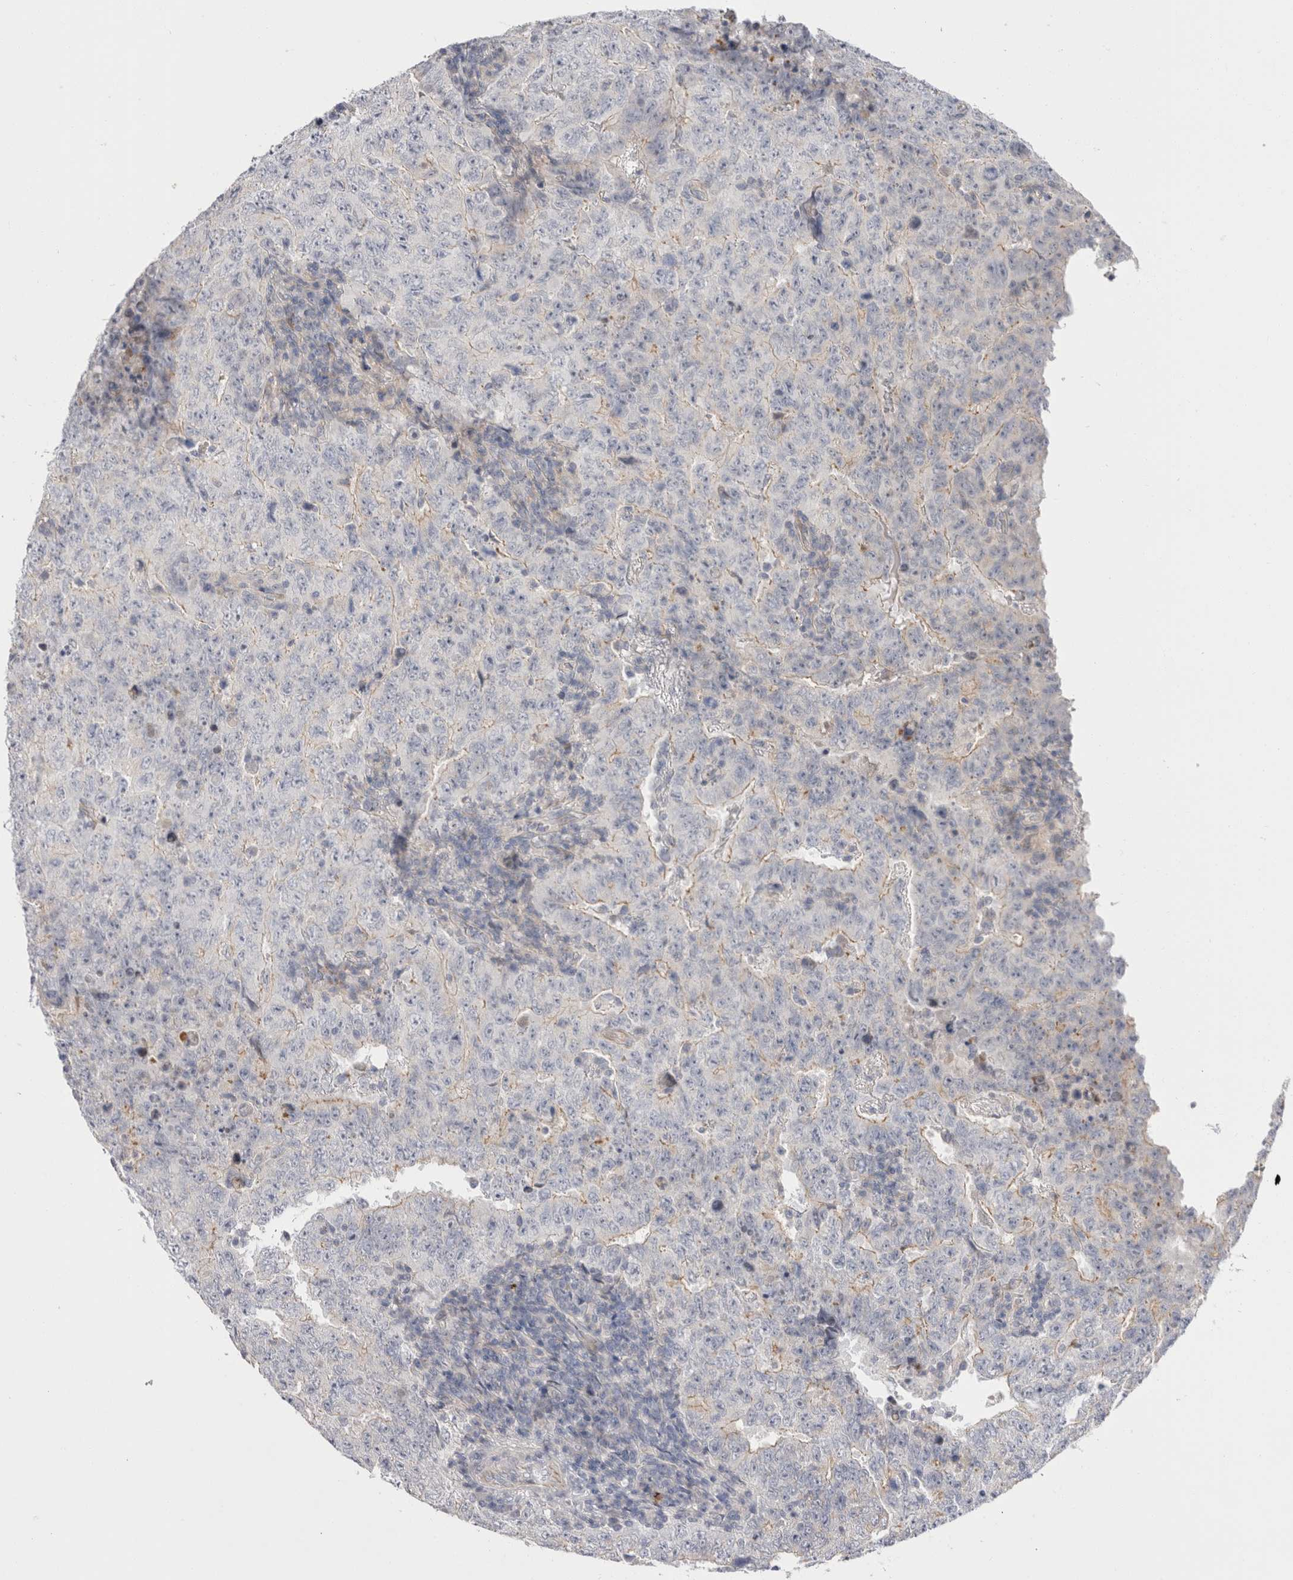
{"staining": {"intensity": "negative", "quantity": "none", "location": "none"}, "tissue": "testis cancer", "cell_type": "Tumor cells", "image_type": "cancer", "snomed": [{"axis": "morphology", "description": "Carcinoma, Embryonal, NOS"}, {"axis": "topography", "description": "Testis"}], "caption": "Immunohistochemical staining of testis cancer exhibits no significant staining in tumor cells. The staining is performed using DAB brown chromogen with nuclei counter-stained in using hematoxylin.", "gene": "SPINK2", "patient": {"sex": "male", "age": 26}}